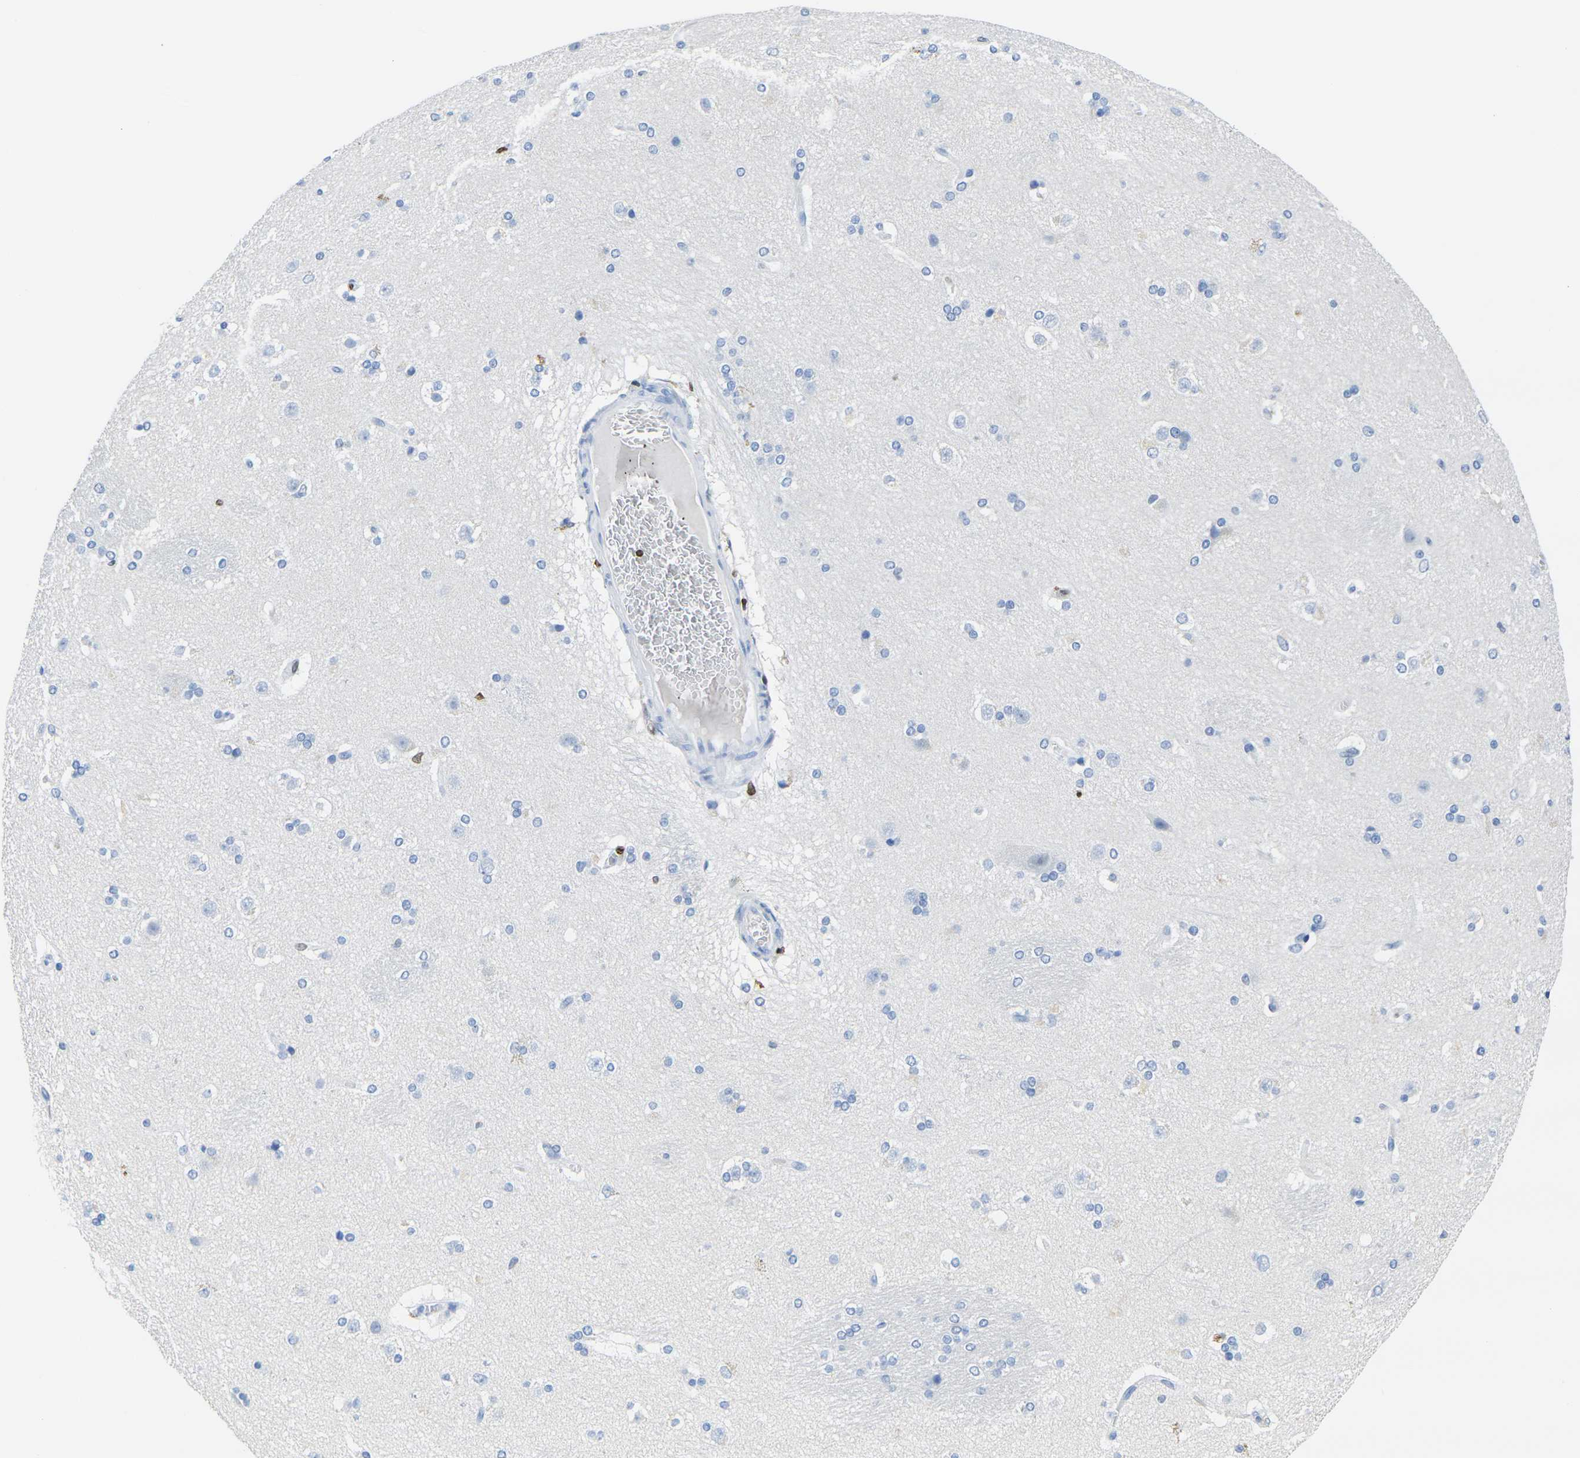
{"staining": {"intensity": "strong", "quantity": "<25%", "location": "nuclear"}, "tissue": "caudate", "cell_type": "Glial cells", "image_type": "normal", "snomed": [{"axis": "morphology", "description": "Normal tissue, NOS"}, {"axis": "topography", "description": "Lateral ventricle wall"}], "caption": "Strong nuclear protein staining is seen in approximately <25% of glial cells in caudate.", "gene": "DRAXIN", "patient": {"sex": "female", "age": 19}}